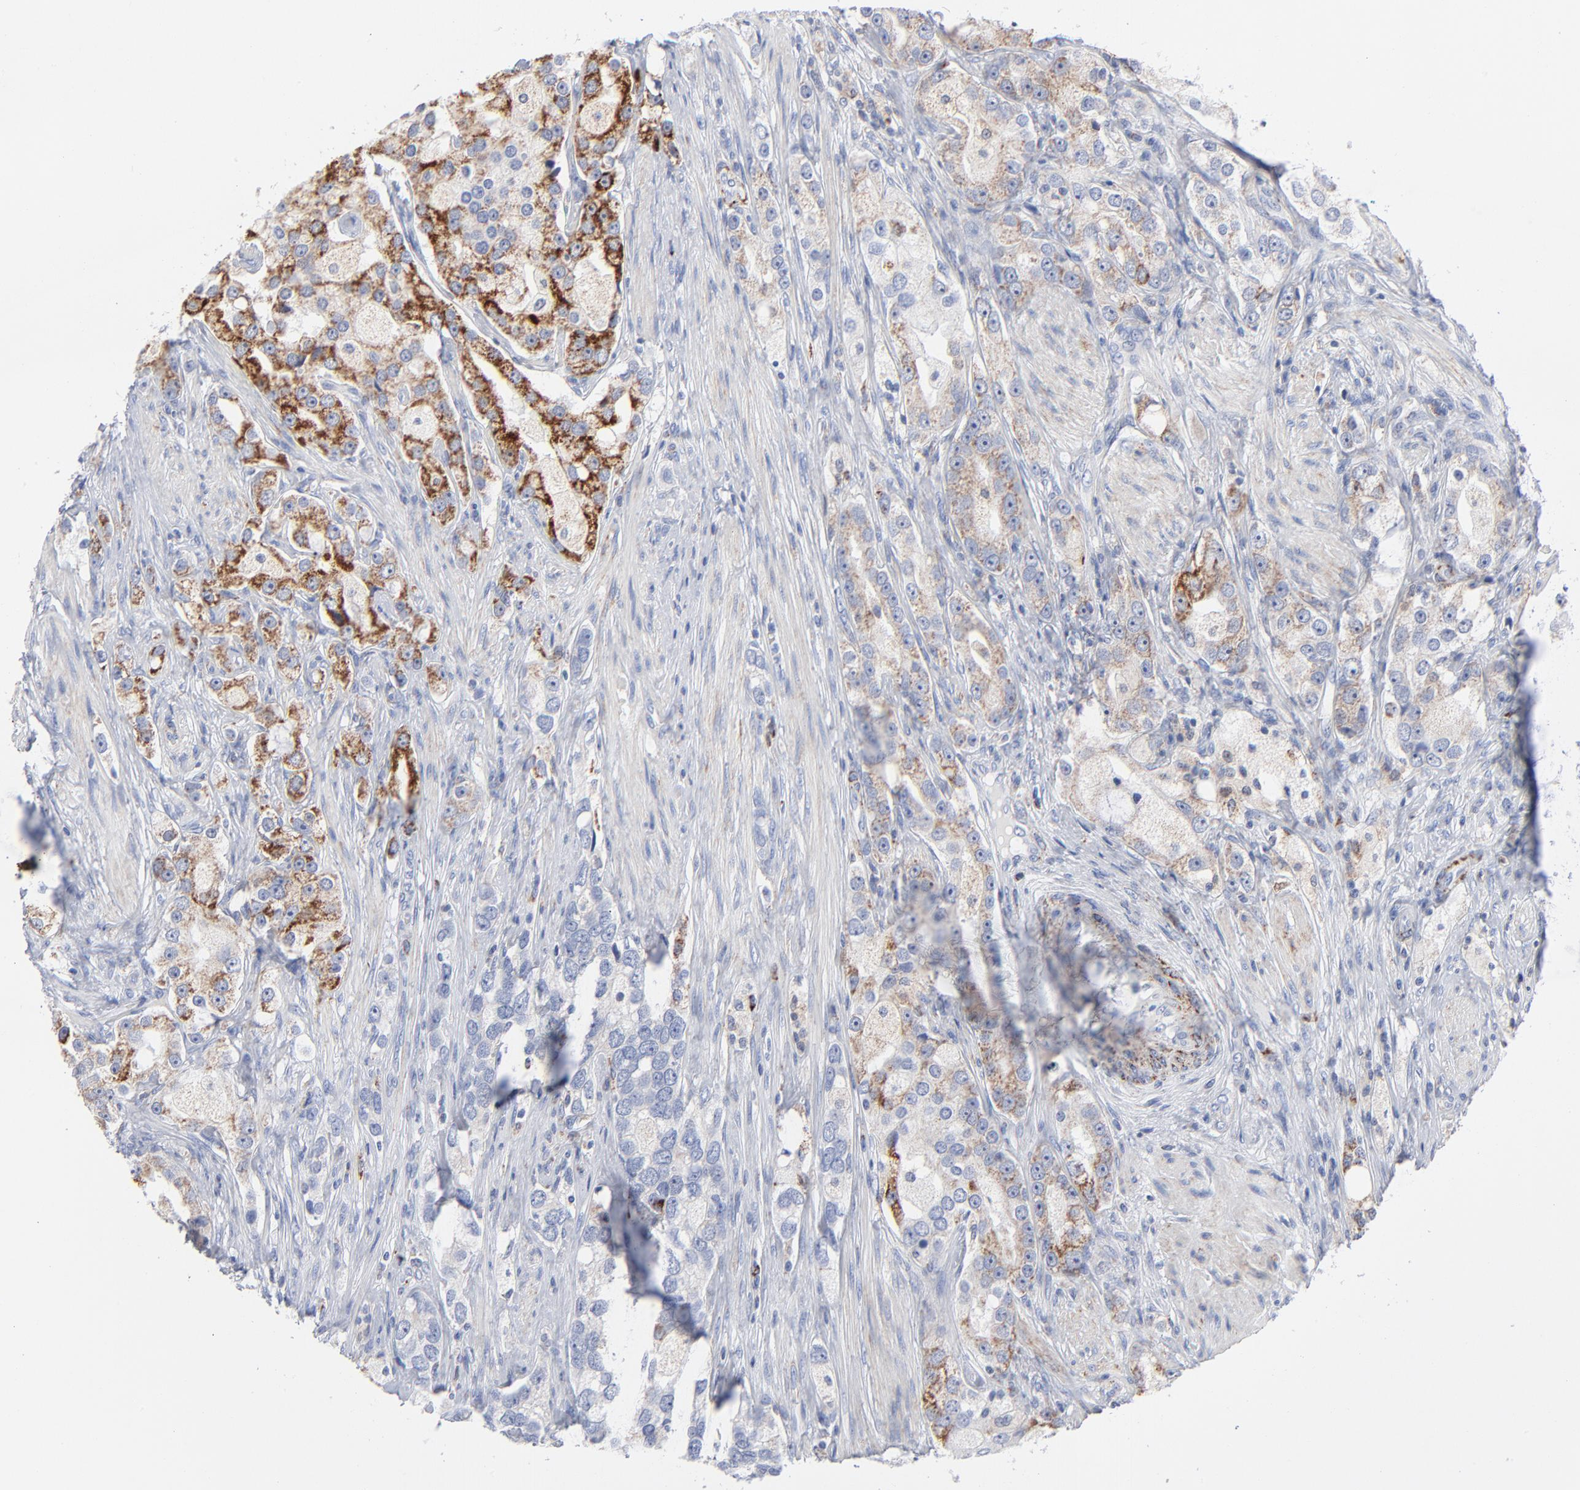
{"staining": {"intensity": "moderate", "quantity": "25%-75%", "location": "cytoplasmic/membranous"}, "tissue": "prostate cancer", "cell_type": "Tumor cells", "image_type": "cancer", "snomed": [{"axis": "morphology", "description": "Adenocarcinoma, High grade"}, {"axis": "topography", "description": "Prostate"}], "caption": "The micrograph reveals staining of prostate high-grade adenocarcinoma, revealing moderate cytoplasmic/membranous protein staining (brown color) within tumor cells.", "gene": "CHCHD10", "patient": {"sex": "male", "age": 63}}